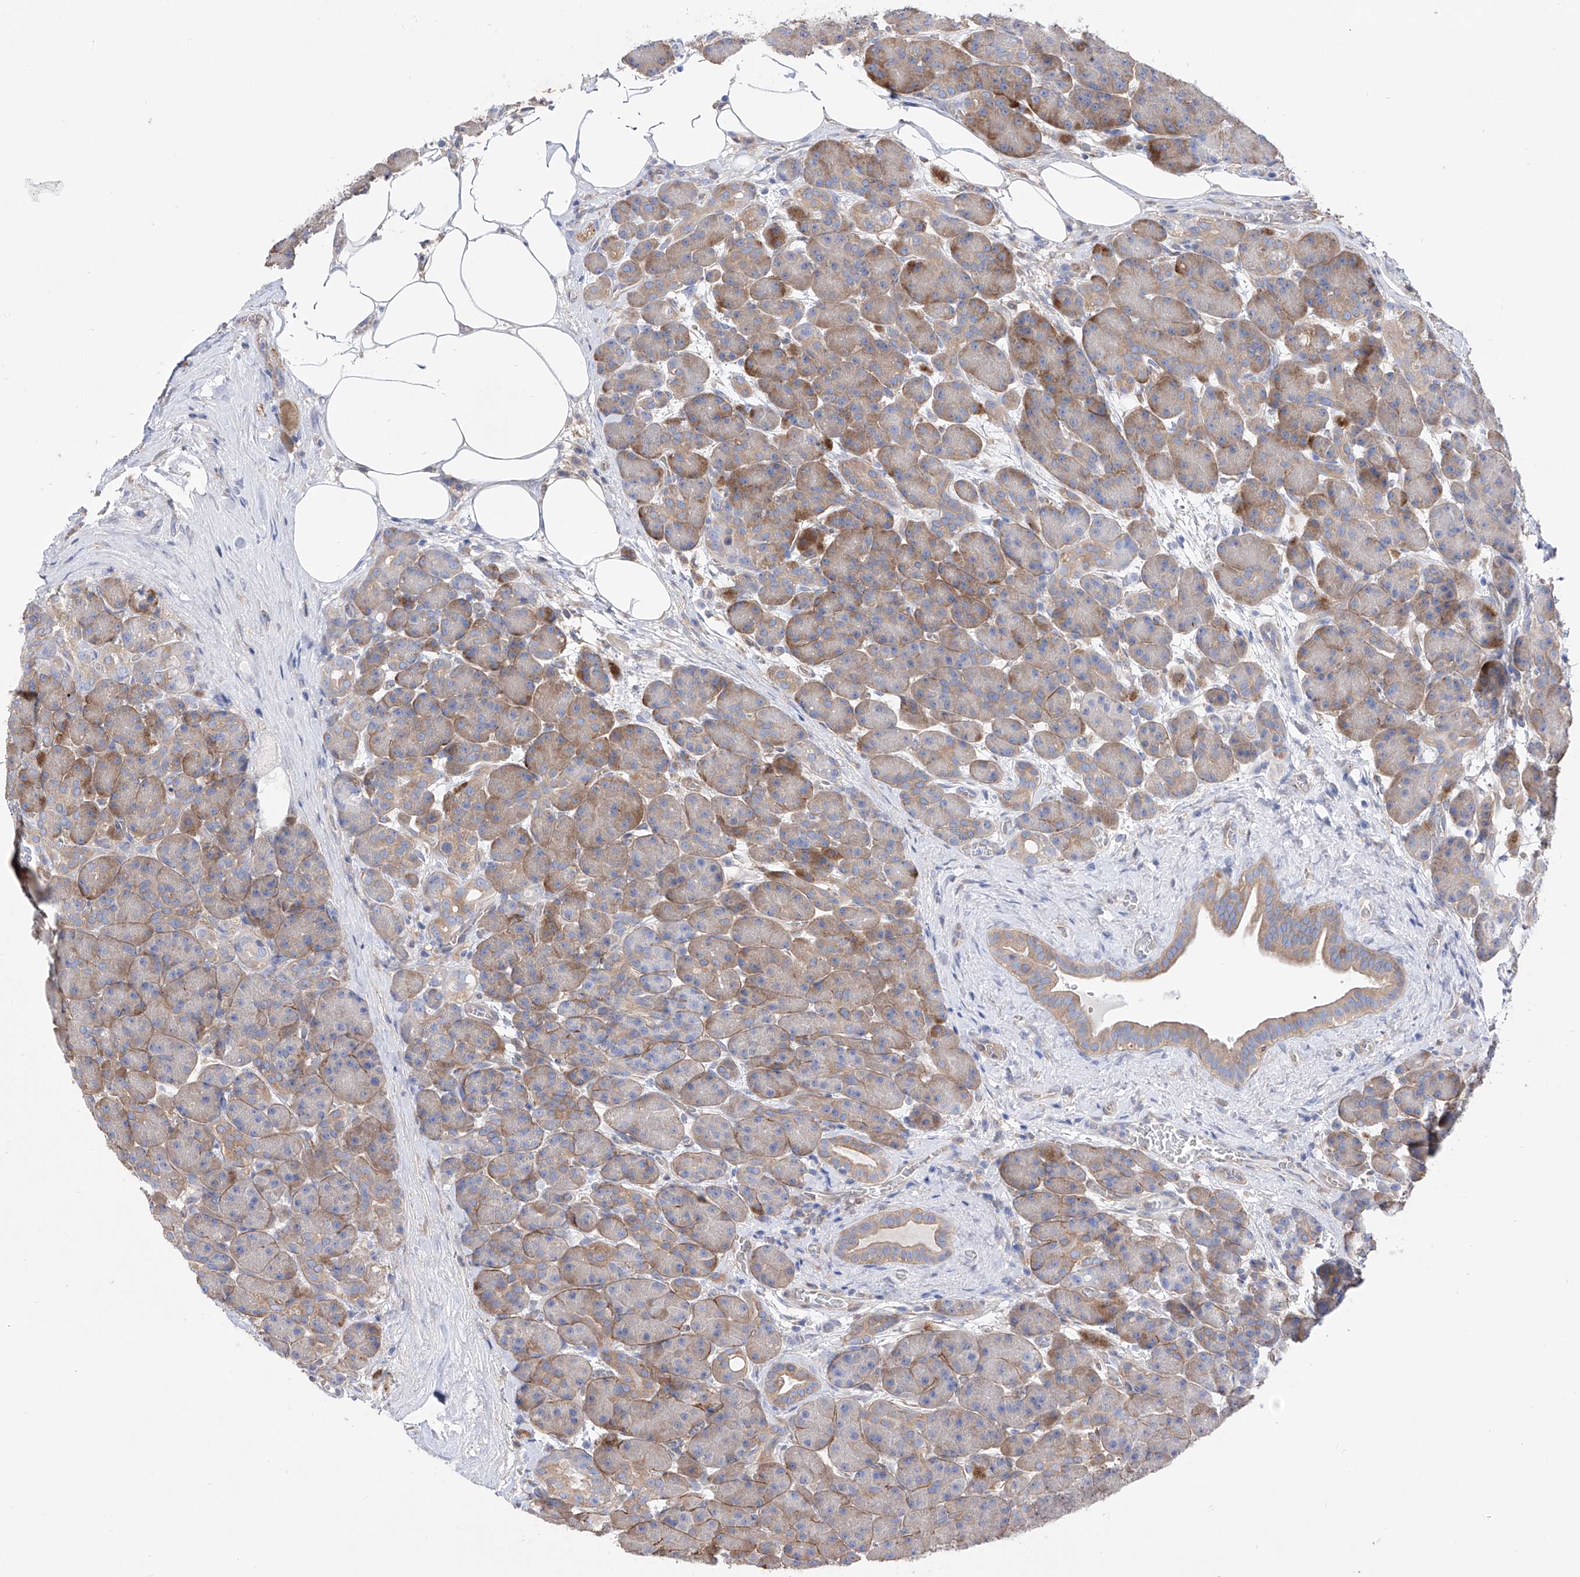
{"staining": {"intensity": "moderate", "quantity": "25%-75%", "location": "cytoplasmic/membranous"}, "tissue": "pancreas", "cell_type": "Exocrine glandular cells", "image_type": "normal", "snomed": [{"axis": "morphology", "description": "Normal tissue, NOS"}, {"axis": "topography", "description": "Pancreas"}], "caption": "Immunohistochemistry image of unremarkable pancreas stained for a protein (brown), which shows medium levels of moderate cytoplasmic/membranous staining in approximately 25%-75% of exocrine glandular cells.", "gene": "ZNF653", "patient": {"sex": "male", "age": 63}}